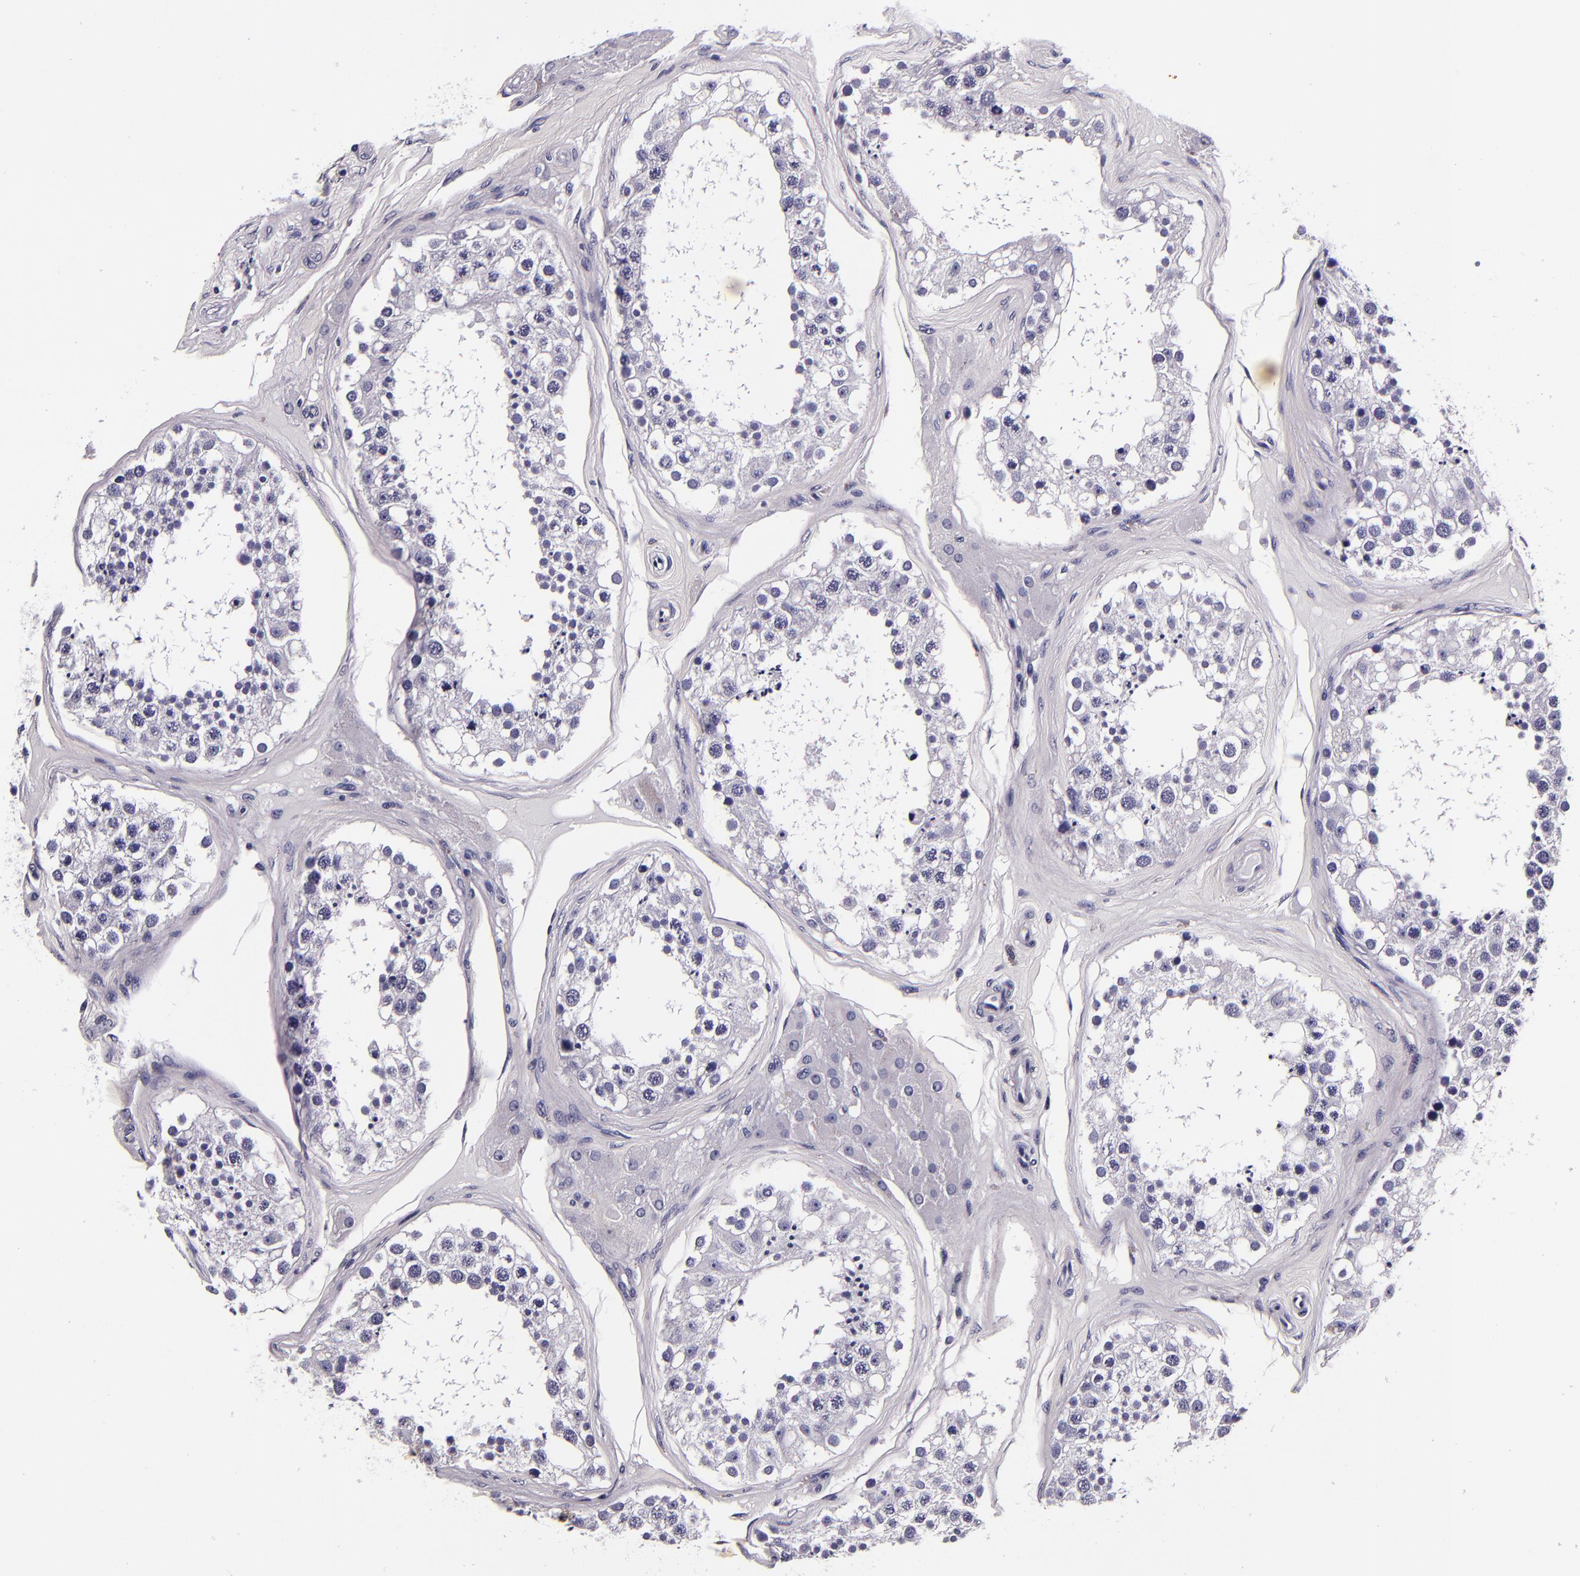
{"staining": {"intensity": "negative", "quantity": "none", "location": "none"}, "tissue": "testis", "cell_type": "Cells in seminiferous ducts", "image_type": "normal", "snomed": [{"axis": "morphology", "description": "Normal tissue, NOS"}, {"axis": "topography", "description": "Testis"}], "caption": "Immunohistochemistry (IHC) histopathology image of normal testis: testis stained with DAB (3,3'-diaminobenzidine) shows no significant protein positivity in cells in seminiferous ducts. (DAB (3,3'-diaminobenzidine) immunohistochemistry, high magnification).", "gene": "FBN1", "patient": {"sex": "male", "age": 68}}